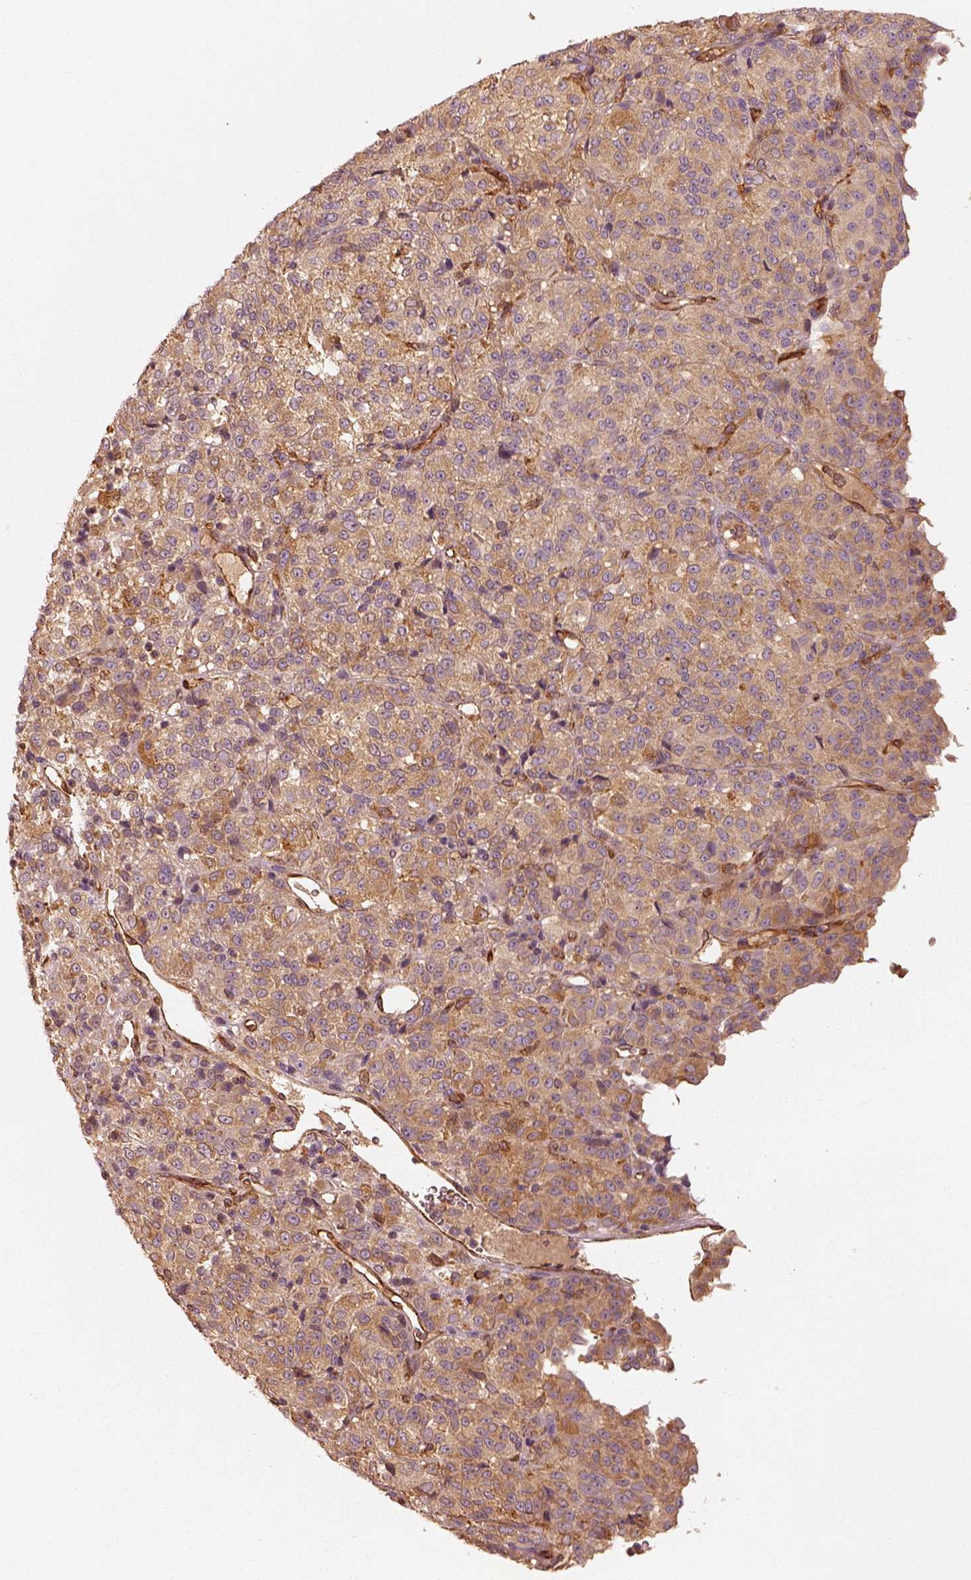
{"staining": {"intensity": "moderate", "quantity": ">75%", "location": "cytoplasmic/membranous"}, "tissue": "melanoma", "cell_type": "Tumor cells", "image_type": "cancer", "snomed": [{"axis": "morphology", "description": "Malignant melanoma, Metastatic site"}, {"axis": "topography", "description": "Brain"}], "caption": "Immunohistochemistry (IHC) of malignant melanoma (metastatic site) demonstrates medium levels of moderate cytoplasmic/membranous positivity in about >75% of tumor cells. (Stains: DAB (3,3'-diaminobenzidine) in brown, nuclei in blue, Microscopy: brightfield microscopy at high magnification).", "gene": "FSCN1", "patient": {"sex": "female", "age": 56}}